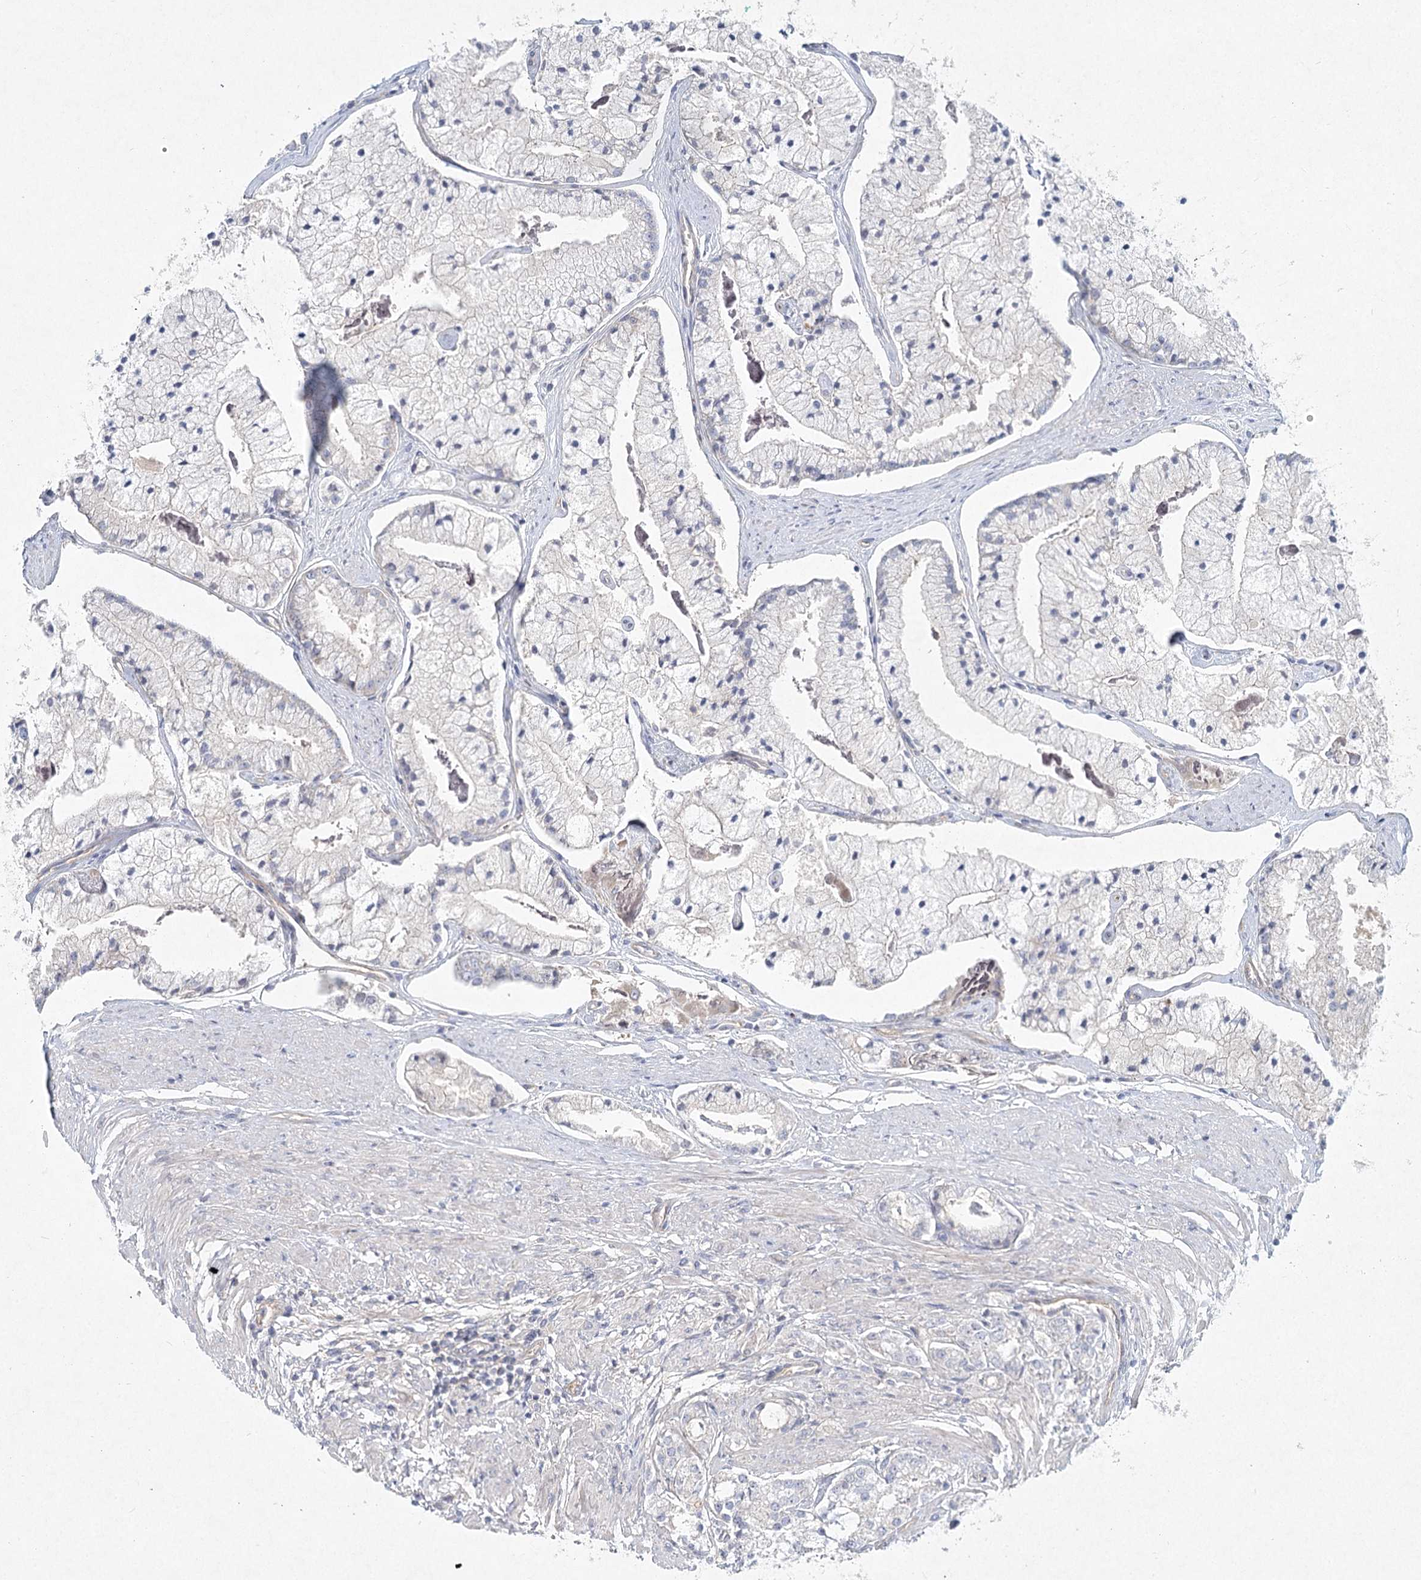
{"staining": {"intensity": "weak", "quantity": "<25%", "location": "cytoplasmic/membranous"}, "tissue": "prostate cancer", "cell_type": "Tumor cells", "image_type": "cancer", "snomed": [{"axis": "morphology", "description": "Adenocarcinoma, High grade"}, {"axis": "topography", "description": "Prostate"}], "caption": "The histopathology image reveals no significant expression in tumor cells of adenocarcinoma (high-grade) (prostate). (Brightfield microscopy of DAB IHC at high magnification).", "gene": "DNMBP", "patient": {"sex": "male", "age": 50}}